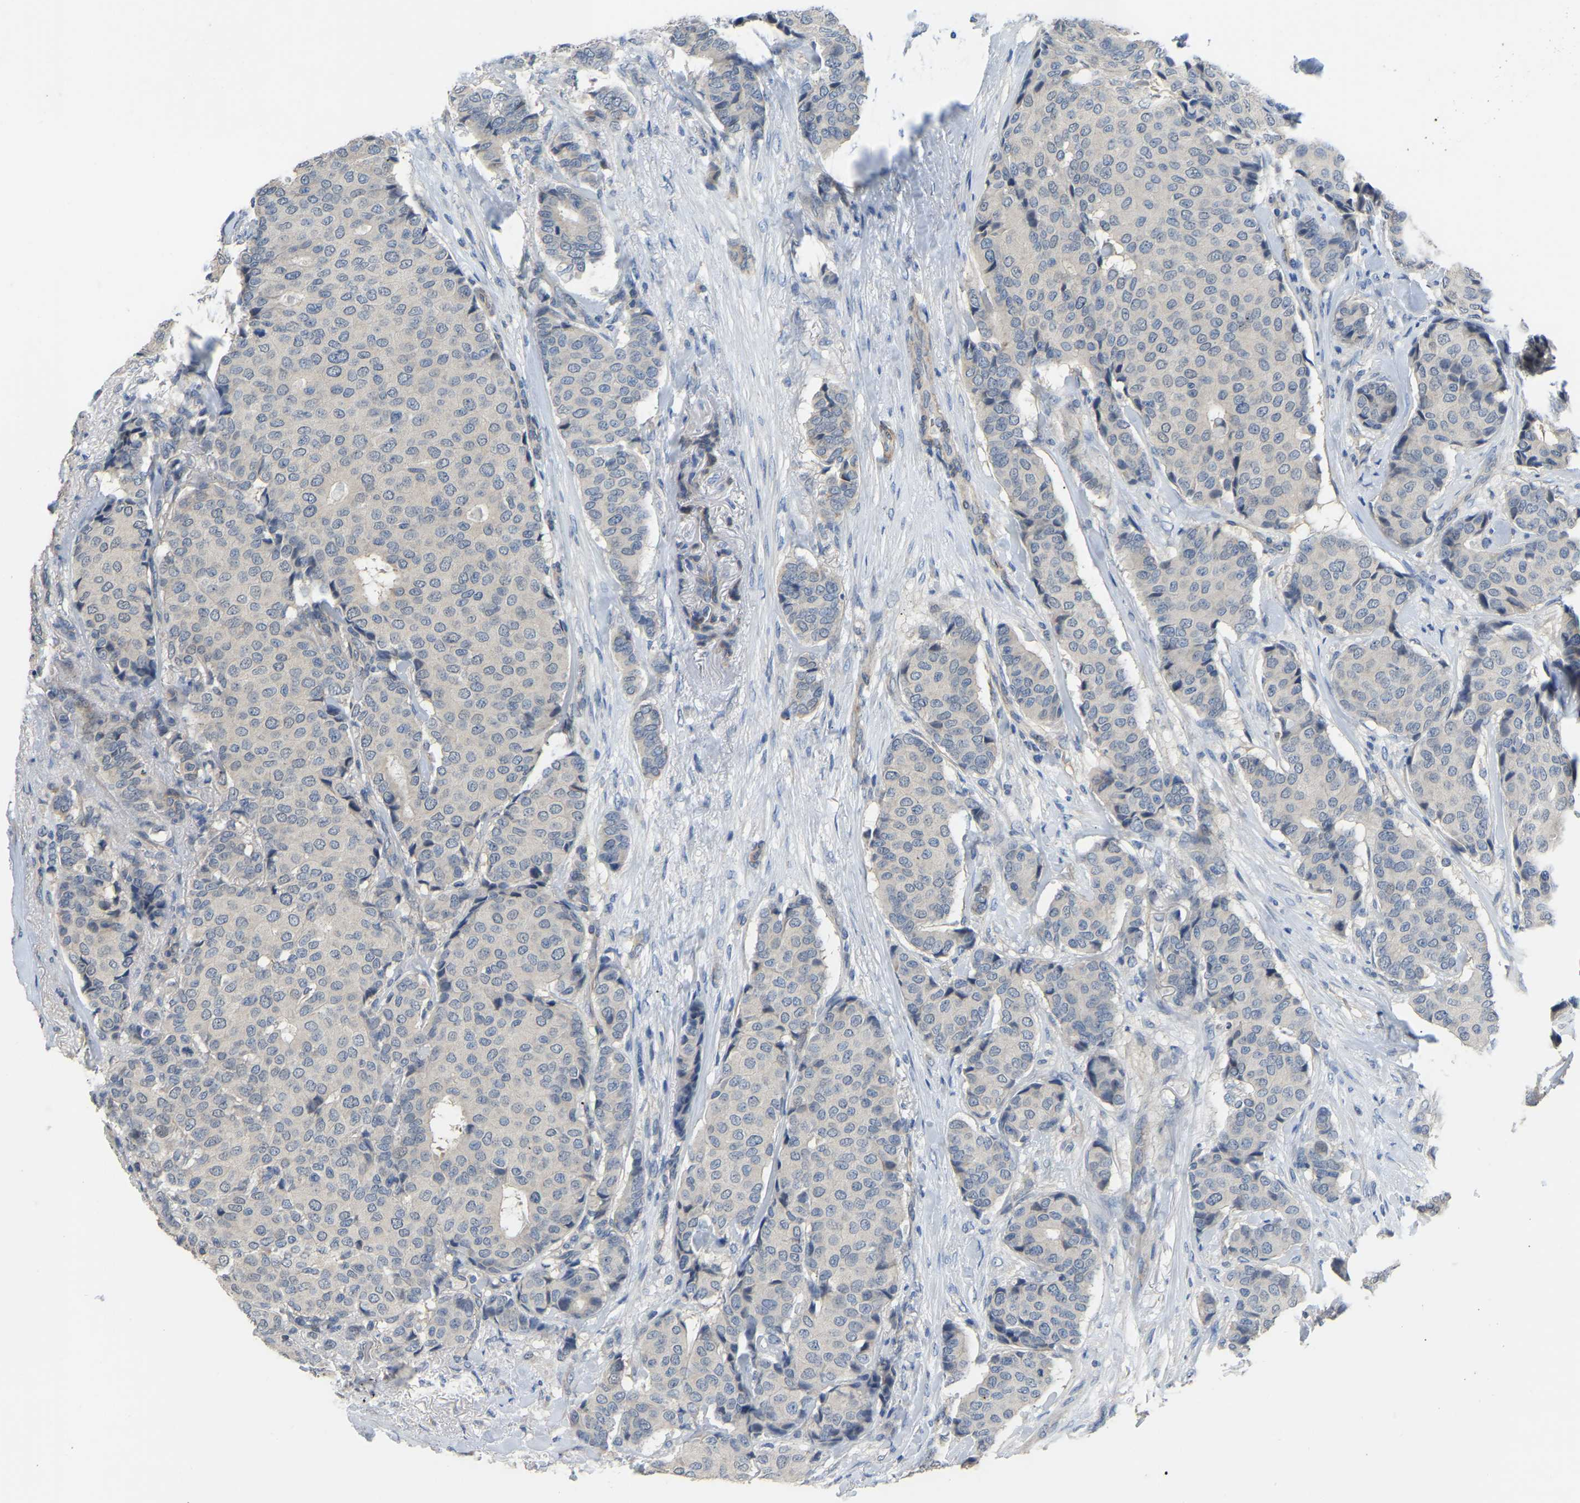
{"staining": {"intensity": "negative", "quantity": "none", "location": "none"}, "tissue": "breast cancer", "cell_type": "Tumor cells", "image_type": "cancer", "snomed": [{"axis": "morphology", "description": "Duct carcinoma"}, {"axis": "topography", "description": "Breast"}], "caption": "An image of breast cancer (invasive ductal carcinoma) stained for a protein shows no brown staining in tumor cells.", "gene": "HIGD2B", "patient": {"sex": "female", "age": 75}}